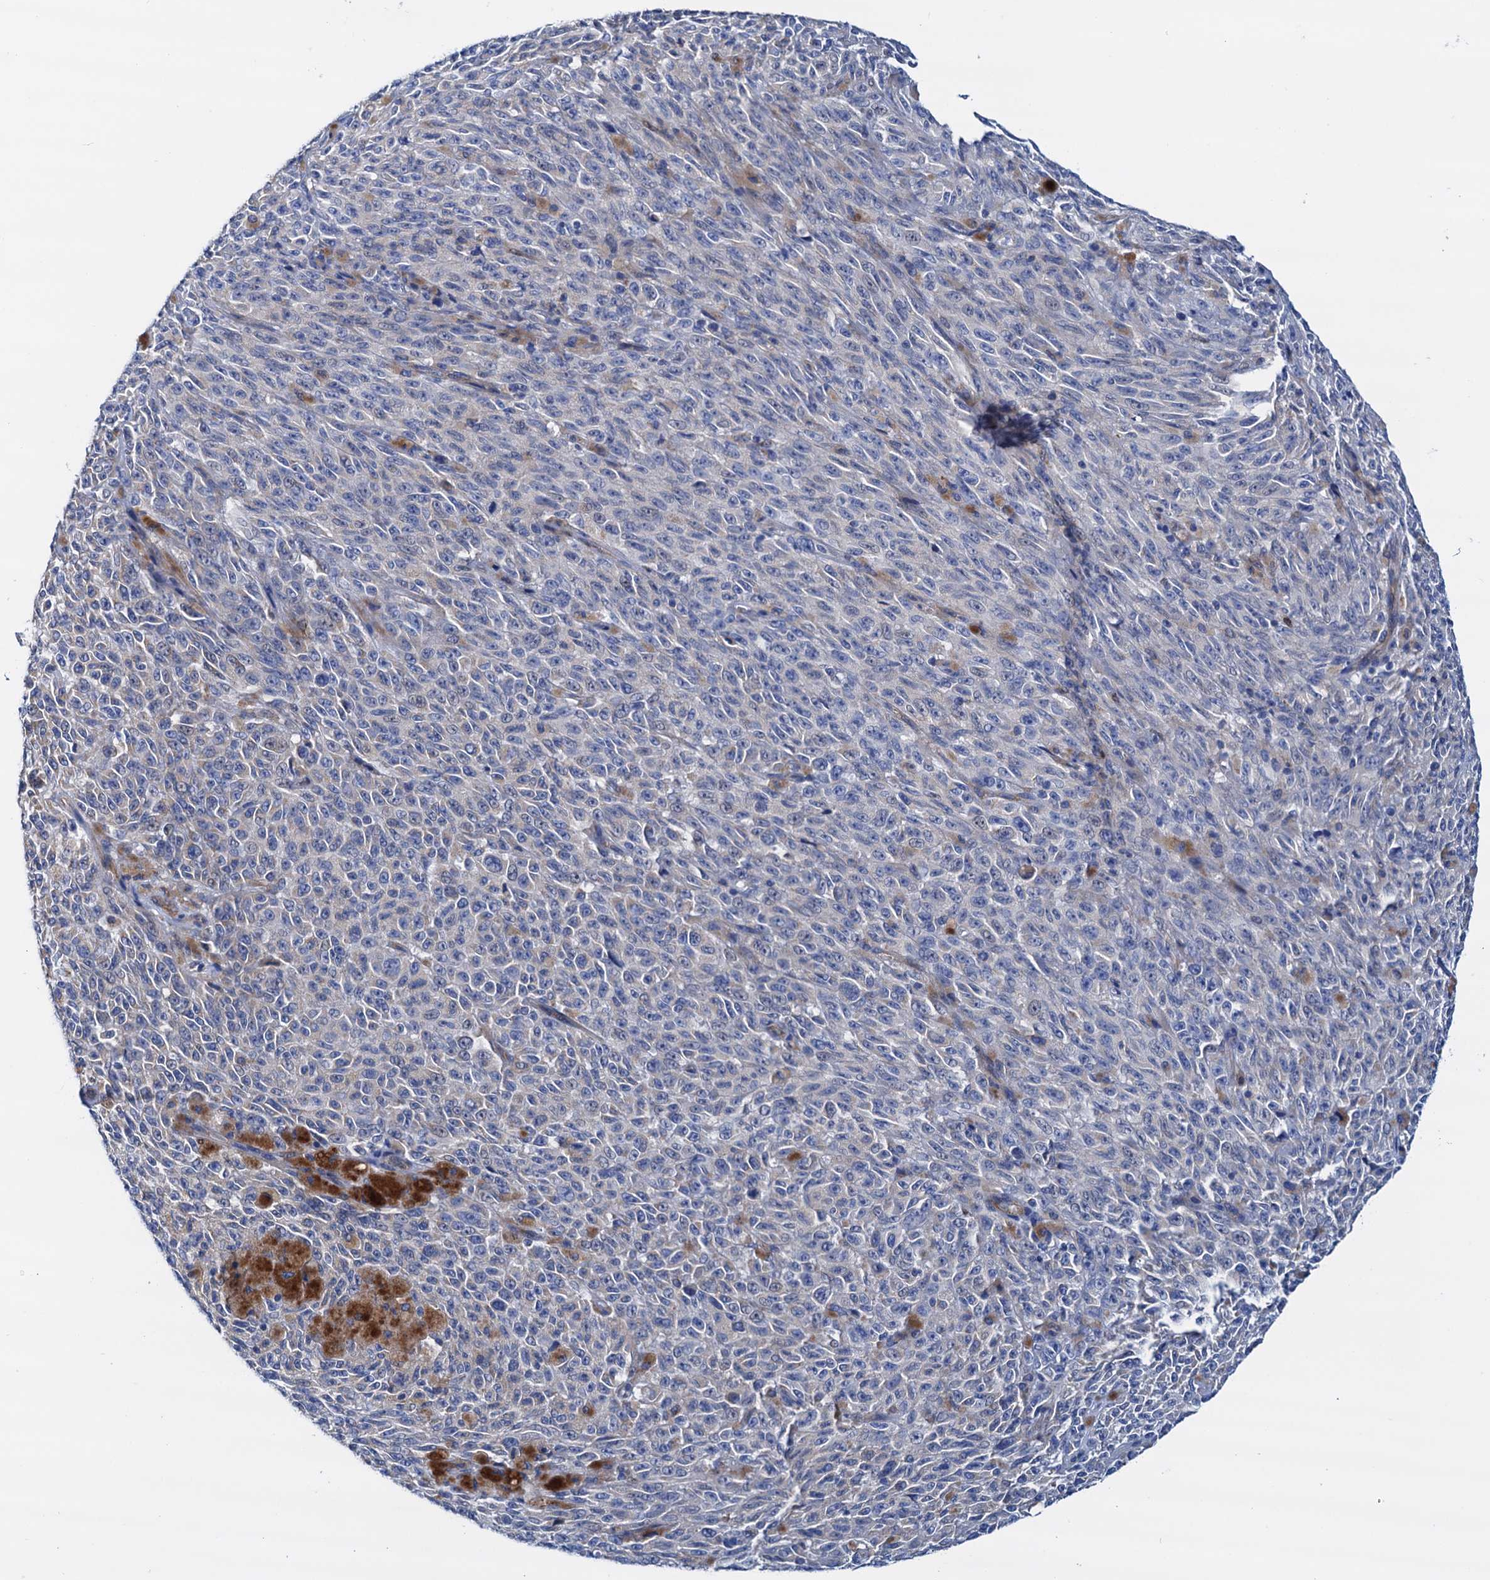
{"staining": {"intensity": "negative", "quantity": "none", "location": "none"}, "tissue": "melanoma", "cell_type": "Tumor cells", "image_type": "cancer", "snomed": [{"axis": "morphology", "description": "Malignant melanoma, NOS"}, {"axis": "topography", "description": "Skin"}], "caption": "IHC of human malignant melanoma reveals no expression in tumor cells.", "gene": "RASSF9", "patient": {"sex": "female", "age": 82}}